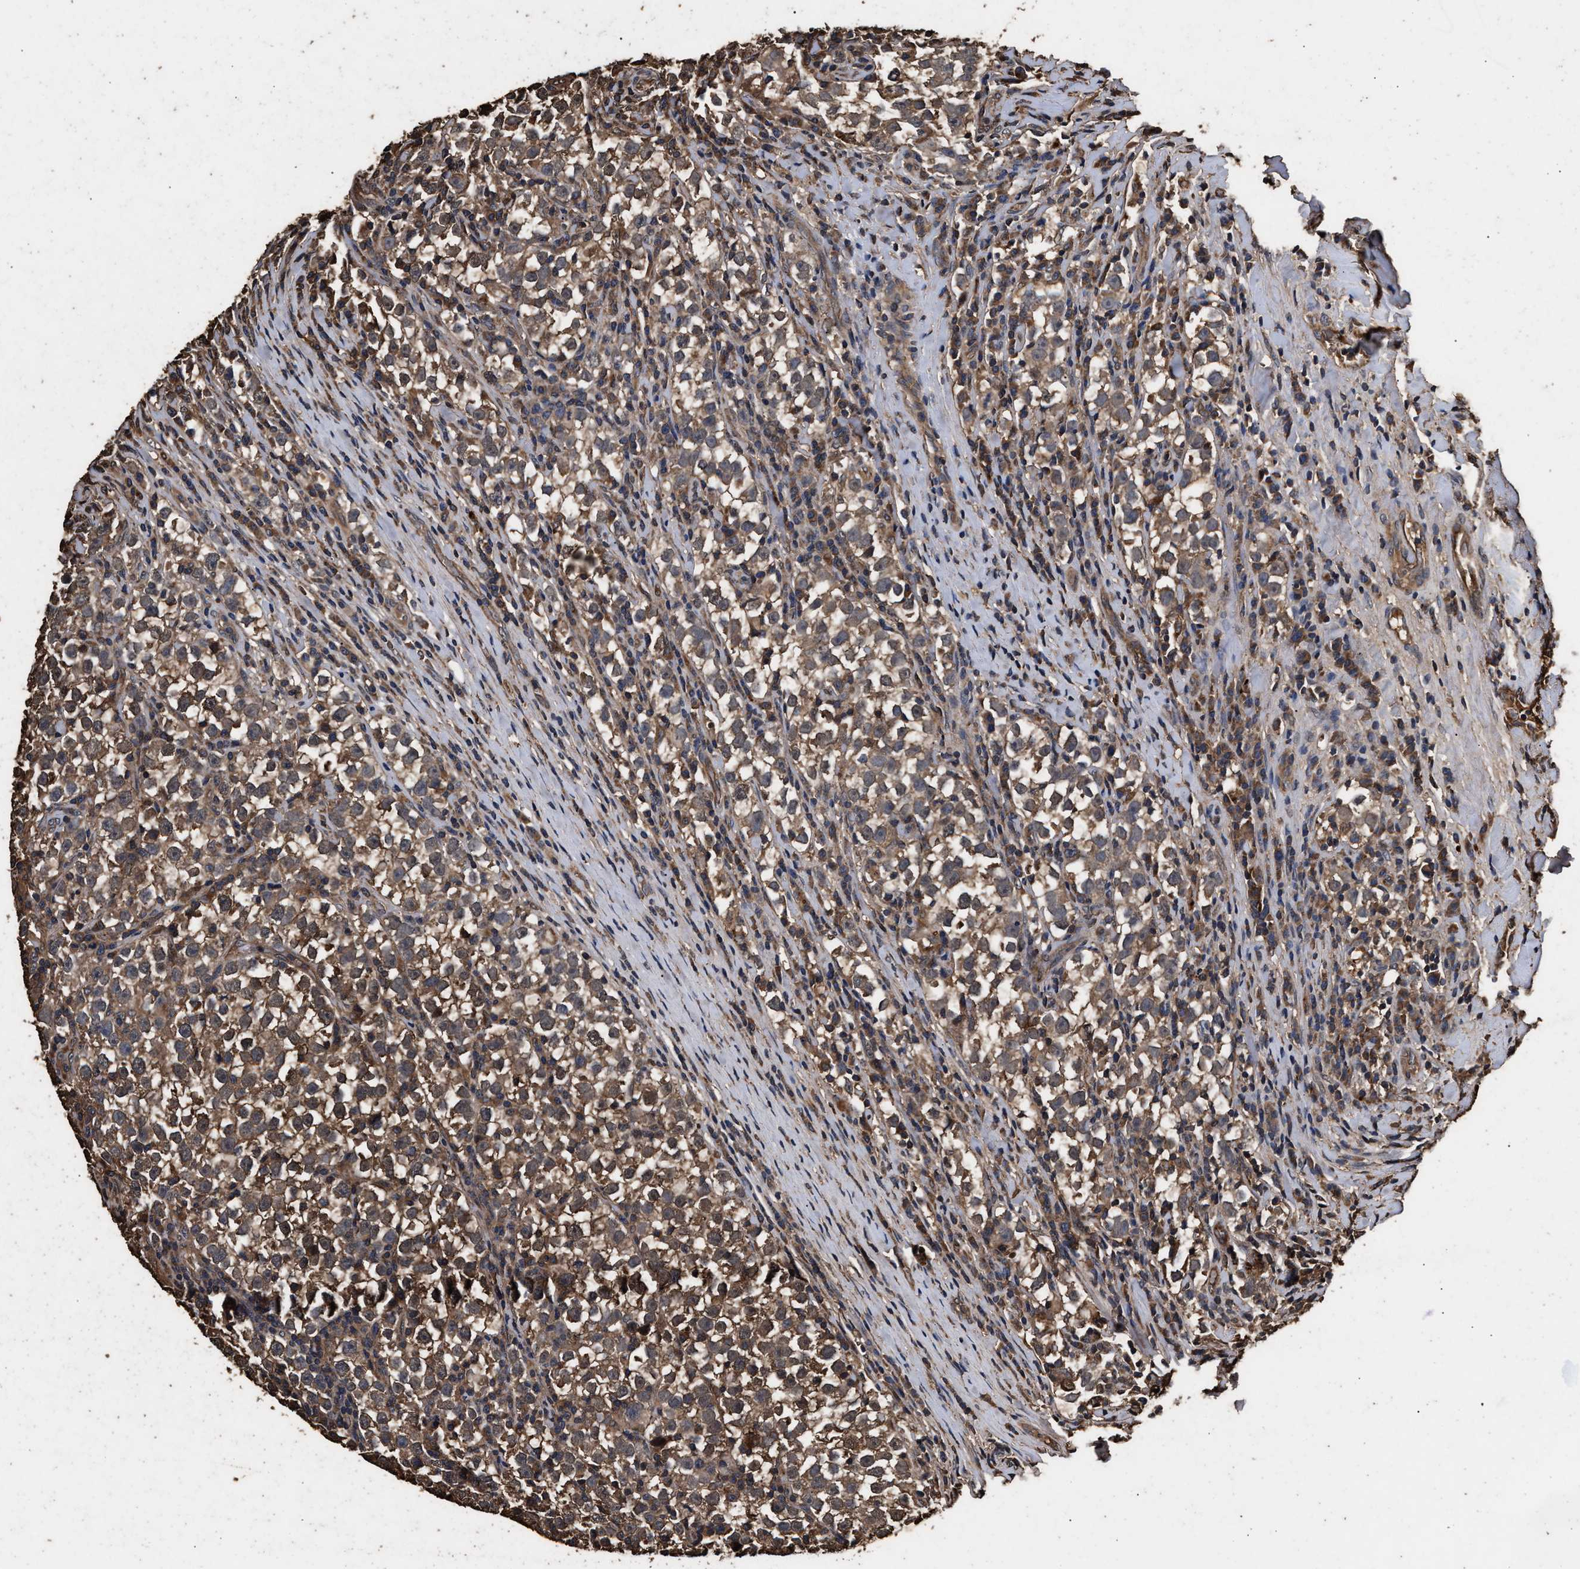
{"staining": {"intensity": "moderate", "quantity": ">75%", "location": "cytoplasmic/membranous"}, "tissue": "testis cancer", "cell_type": "Tumor cells", "image_type": "cancer", "snomed": [{"axis": "morphology", "description": "Normal tissue, NOS"}, {"axis": "morphology", "description": "Seminoma, NOS"}, {"axis": "topography", "description": "Testis"}], "caption": "Testis seminoma stained for a protein (brown) exhibits moderate cytoplasmic/membranous positive positivity in approximately >75% of tumor cells.", "gene": "KYAT1", "patient": {"sex": "male", "age": 43}}